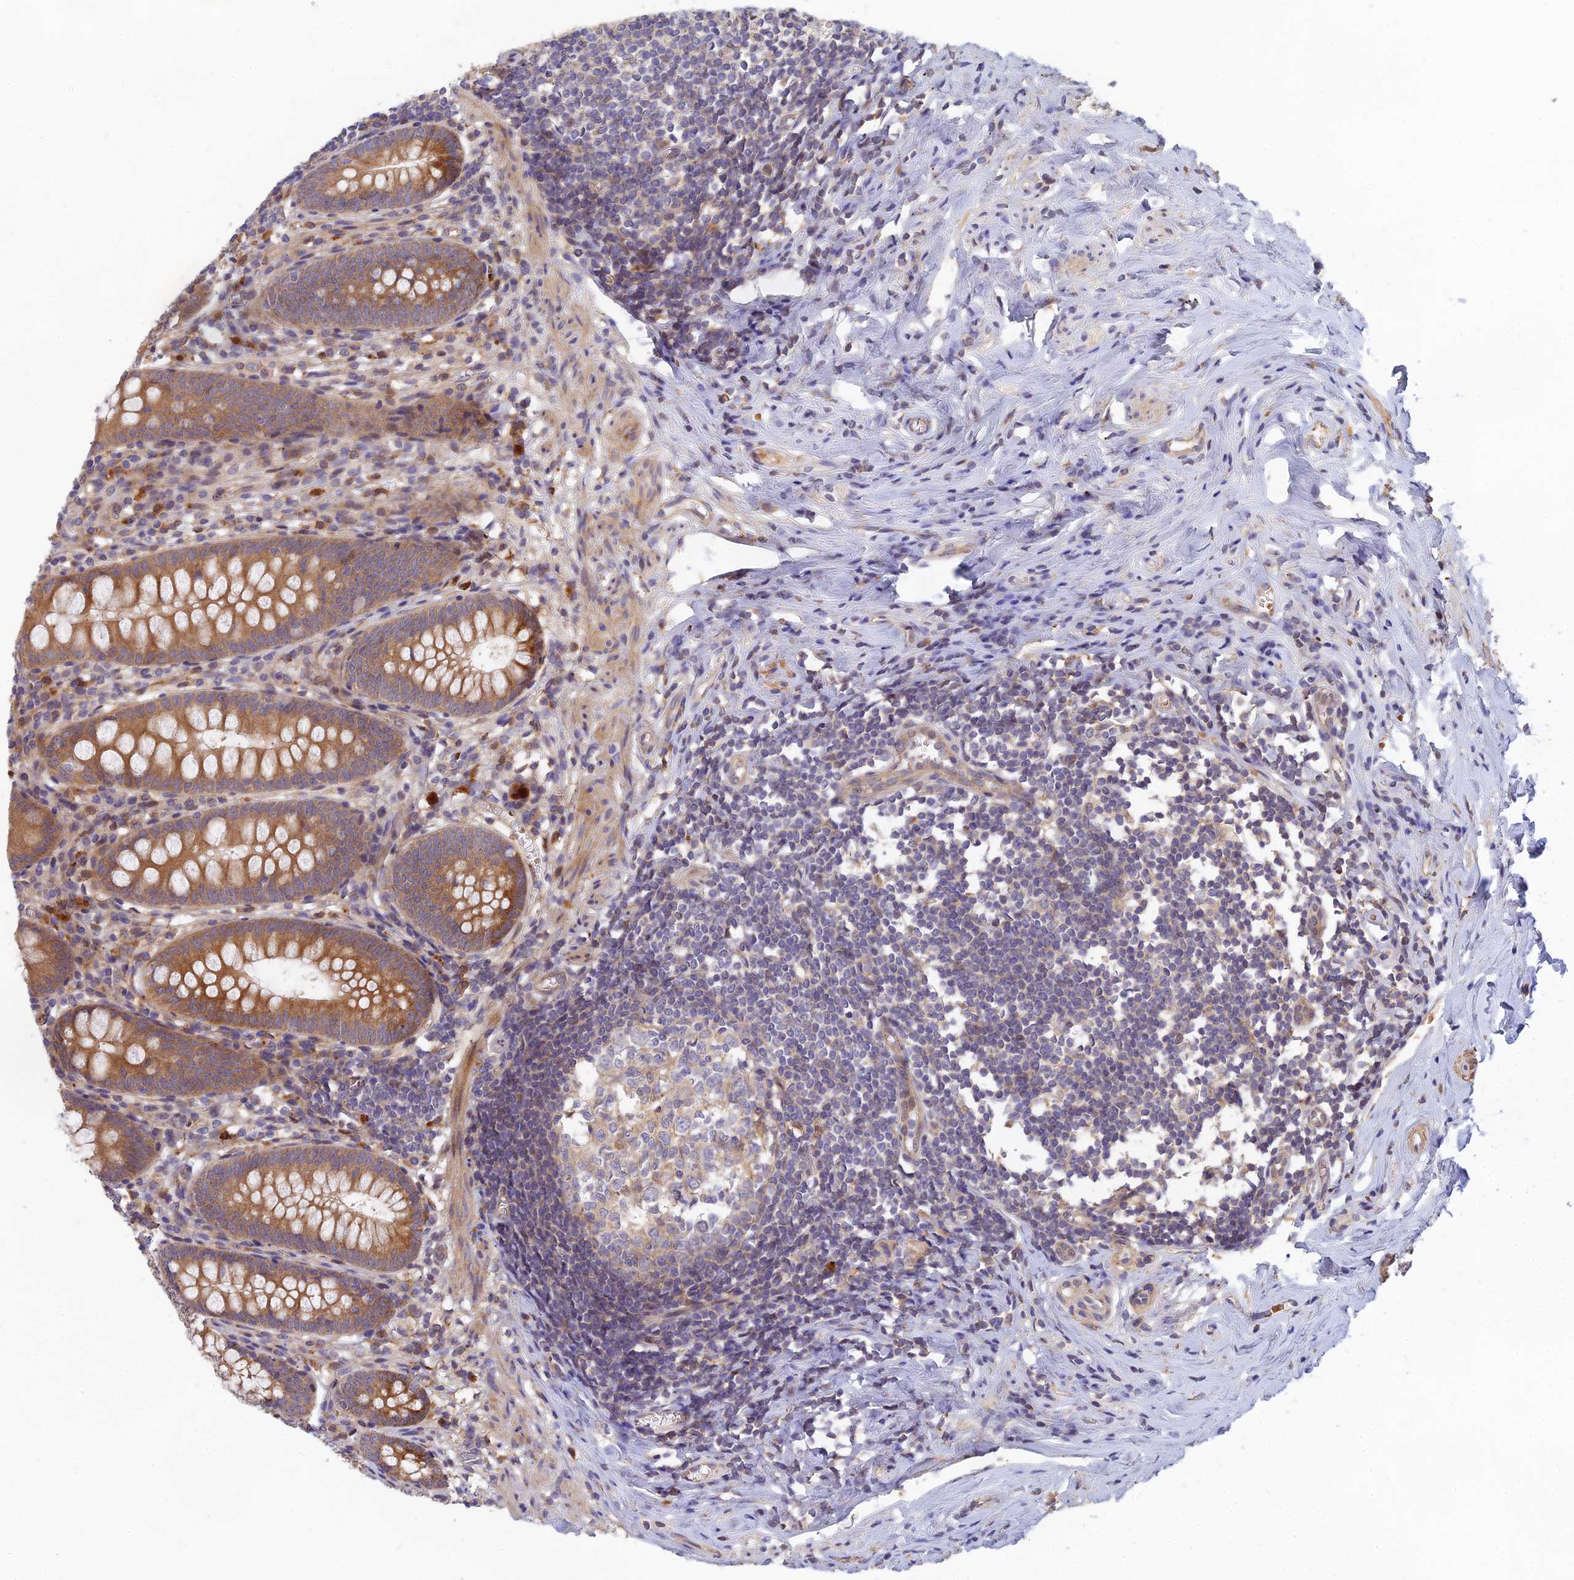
{"staining": {"intensity": "moderate", "quantity": ">75%", "location": "cytoplasmic/membranous"}, "tissue": "appendix", "cell_type": "Glandular cells", "image_type": "normal", "snomed": [{"axis": "morphology", "description": "Normal tissue, NOS"}, {"axis": "topography", "description": "Appendix"}], "caption": "Immunohistochemistry photomicrograph of benign human appendix stained for a protein (brown), which displays medium levels of moderate cytoplasmic/membranous positivity in about >75% of glandular cells.", "gene": "FAM151B", "patient": {"sex": "female", "age": 51}}